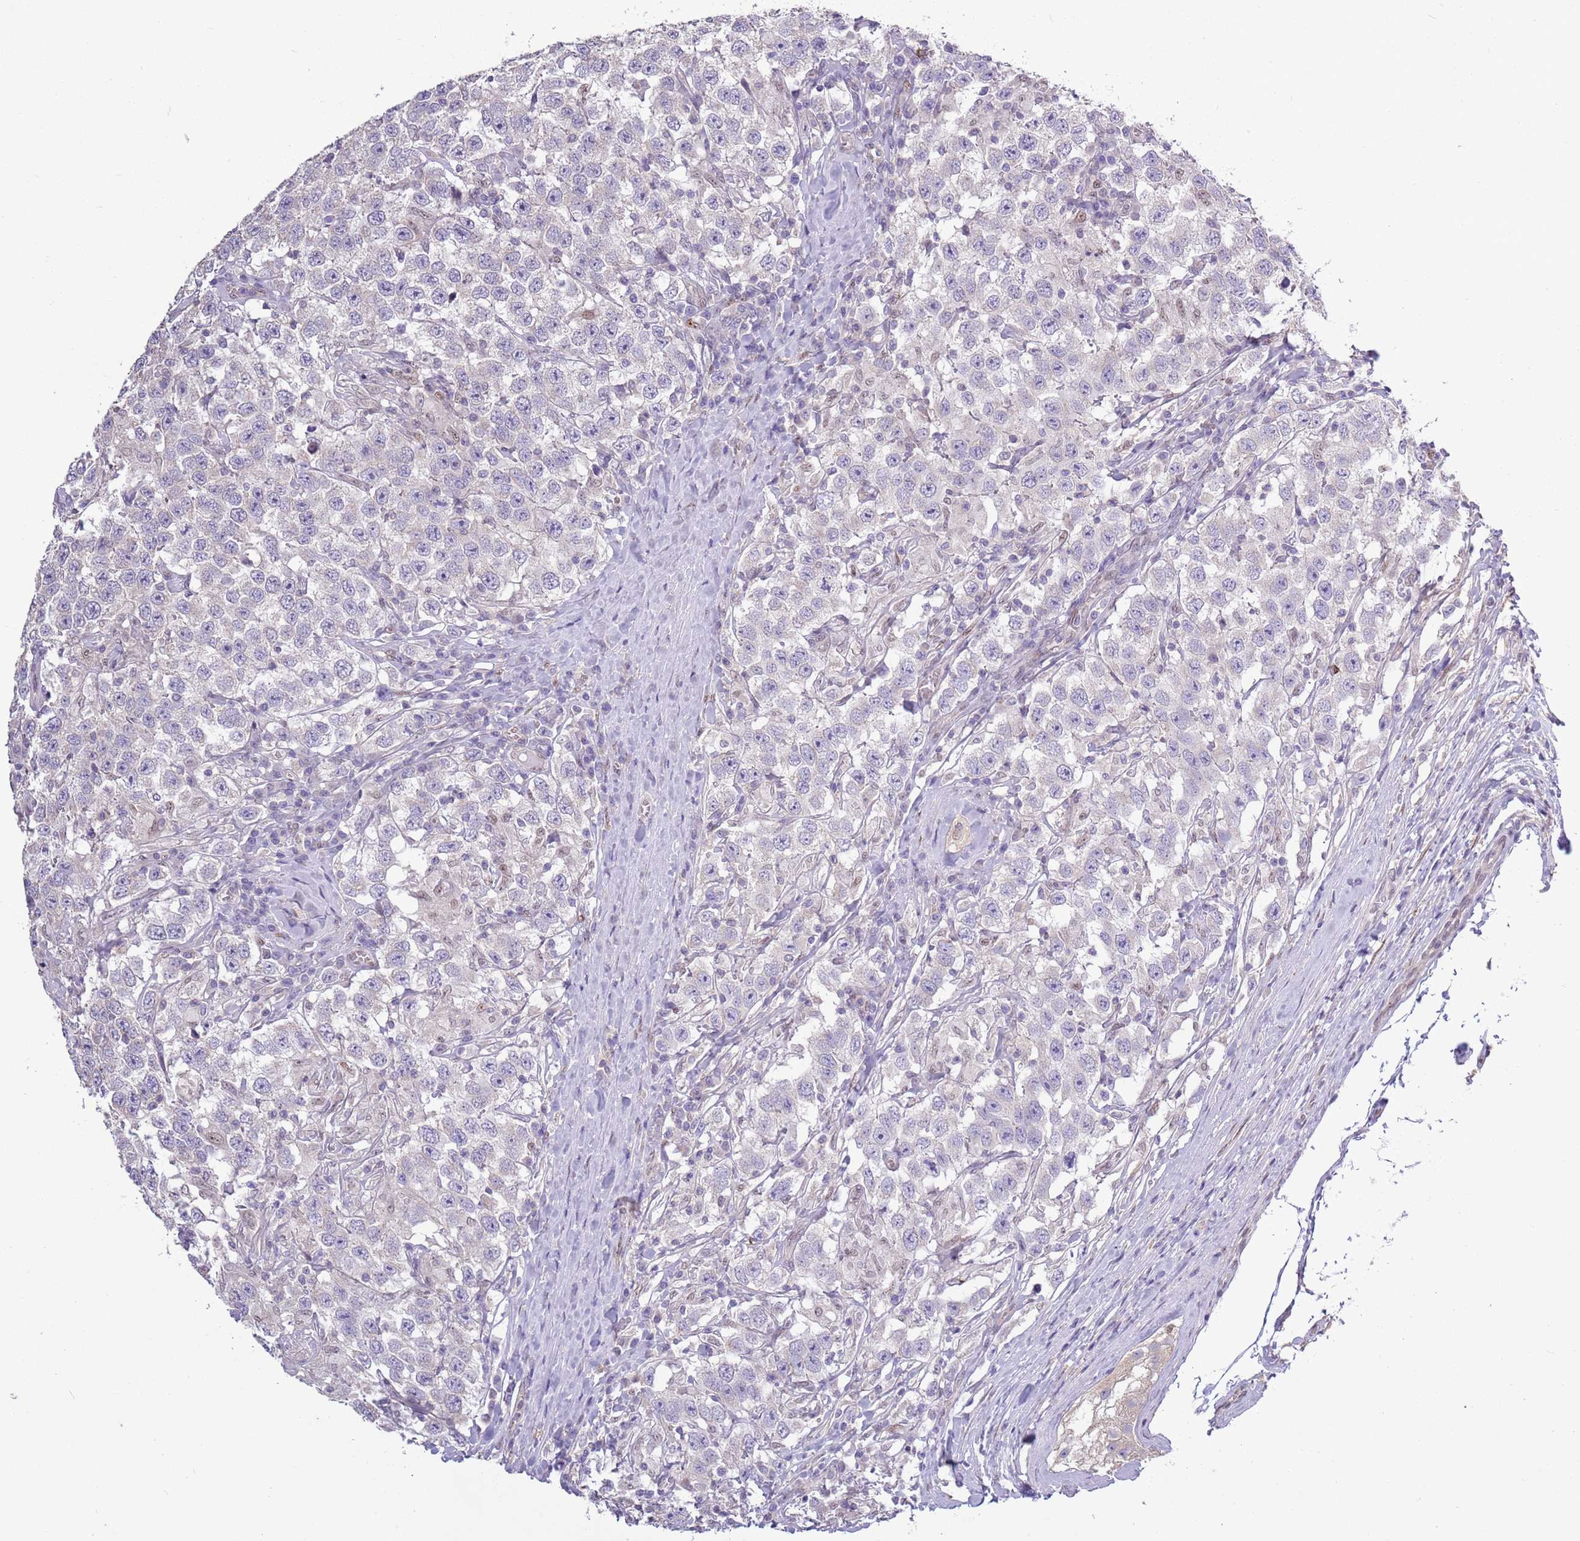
{"staining": {"intensity": "negative", "quantity": "none", "location": "none"}, "tissue": "testis cancer", "cell_type": "Tumor cells", "image_type": "cancer", "snomed": [{"axis": "morphology", "description": "Seminoma, NOS"}, {"axis": "topography", "description": "Testis"}], "caption": "IHC photomicrograph of testis seminoma stained for a protein (brown), which demonstrates no positivity in tumor cells.", "gene": "CAPN9", "patient": {"sex": "male", "age": 41}}